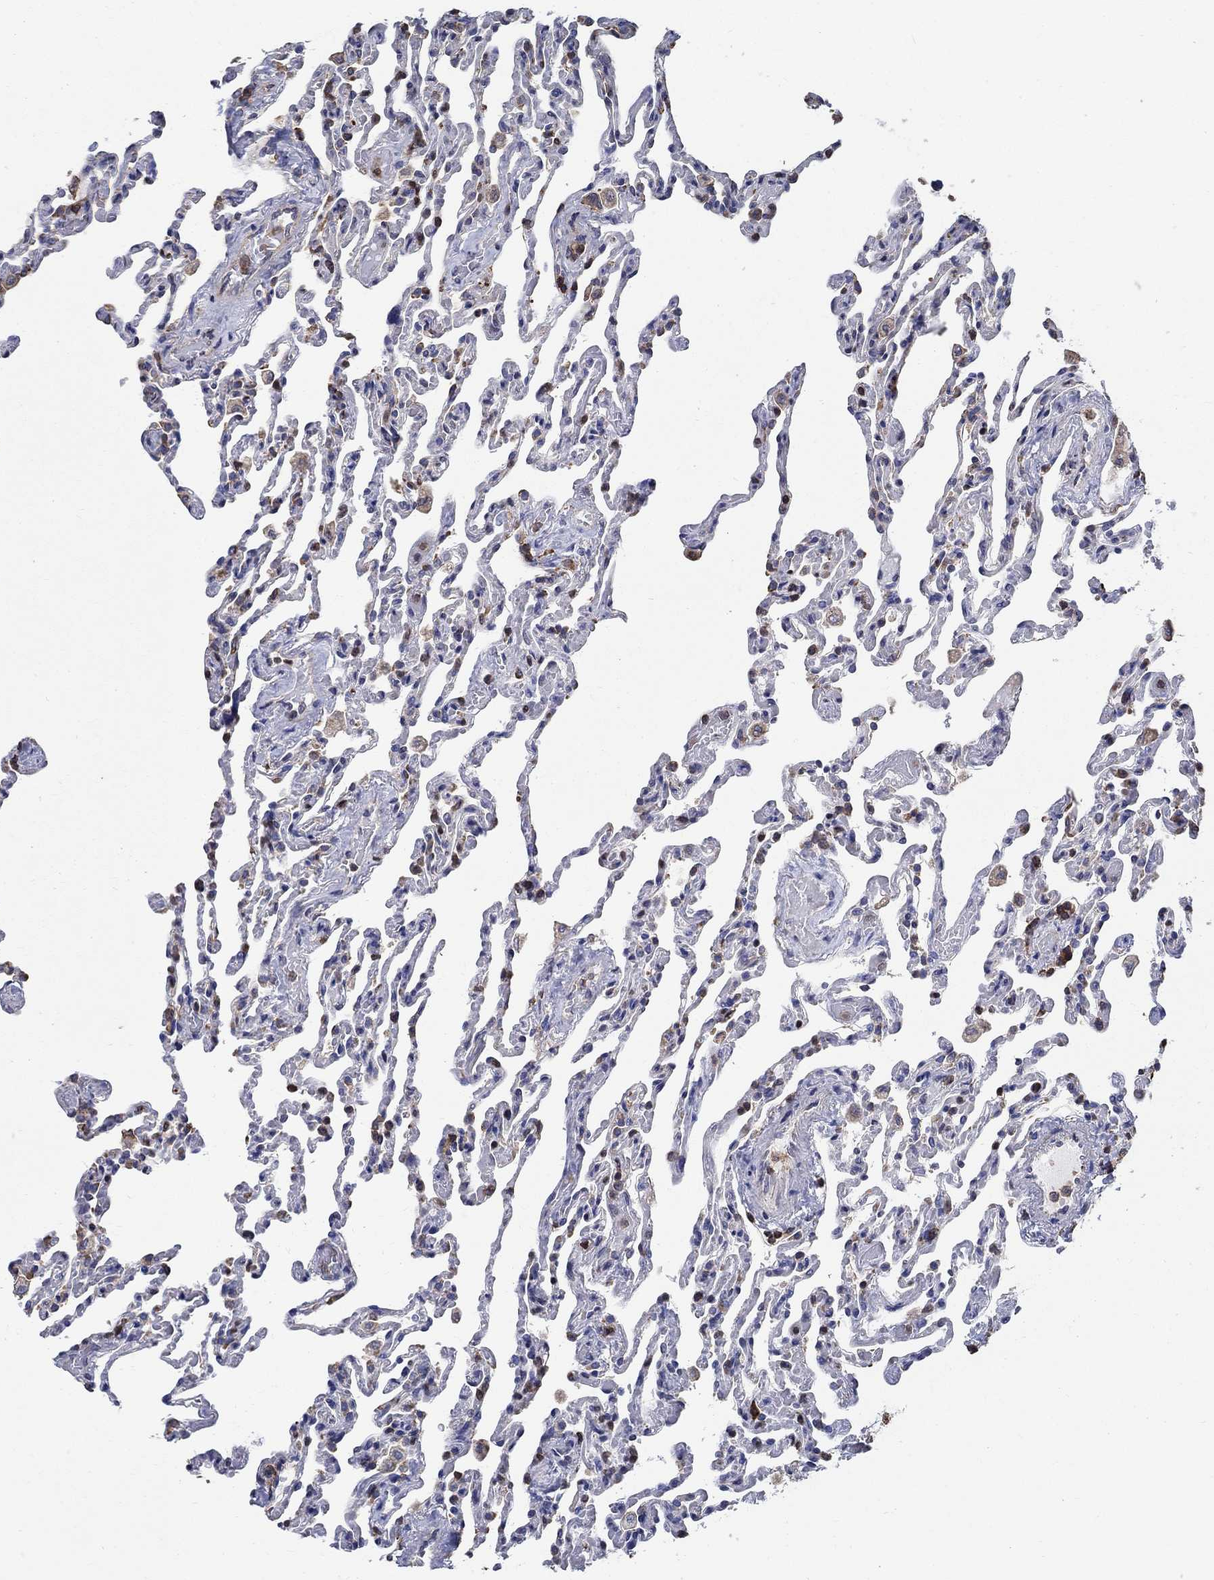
{"staining": {"intensity": "strong", "quantity": "<25%", "location": "nuclear"}, "tissue": "lung", "cell_type": "Alveolar cells", "image_type": "normal", "snomed": [{"axis": "morphology", "description": "Normal tissue, NOS"}, {"axis": "topography", "description": "Lung"}], "caption": "This image demonstrates immunohistochemistry staining of benign human lung, with medium strong nuclear expression in approximately <25% of alveolar cells.", "gene": "AGAP2", "patient": {"sex": "female", "age": 43}}